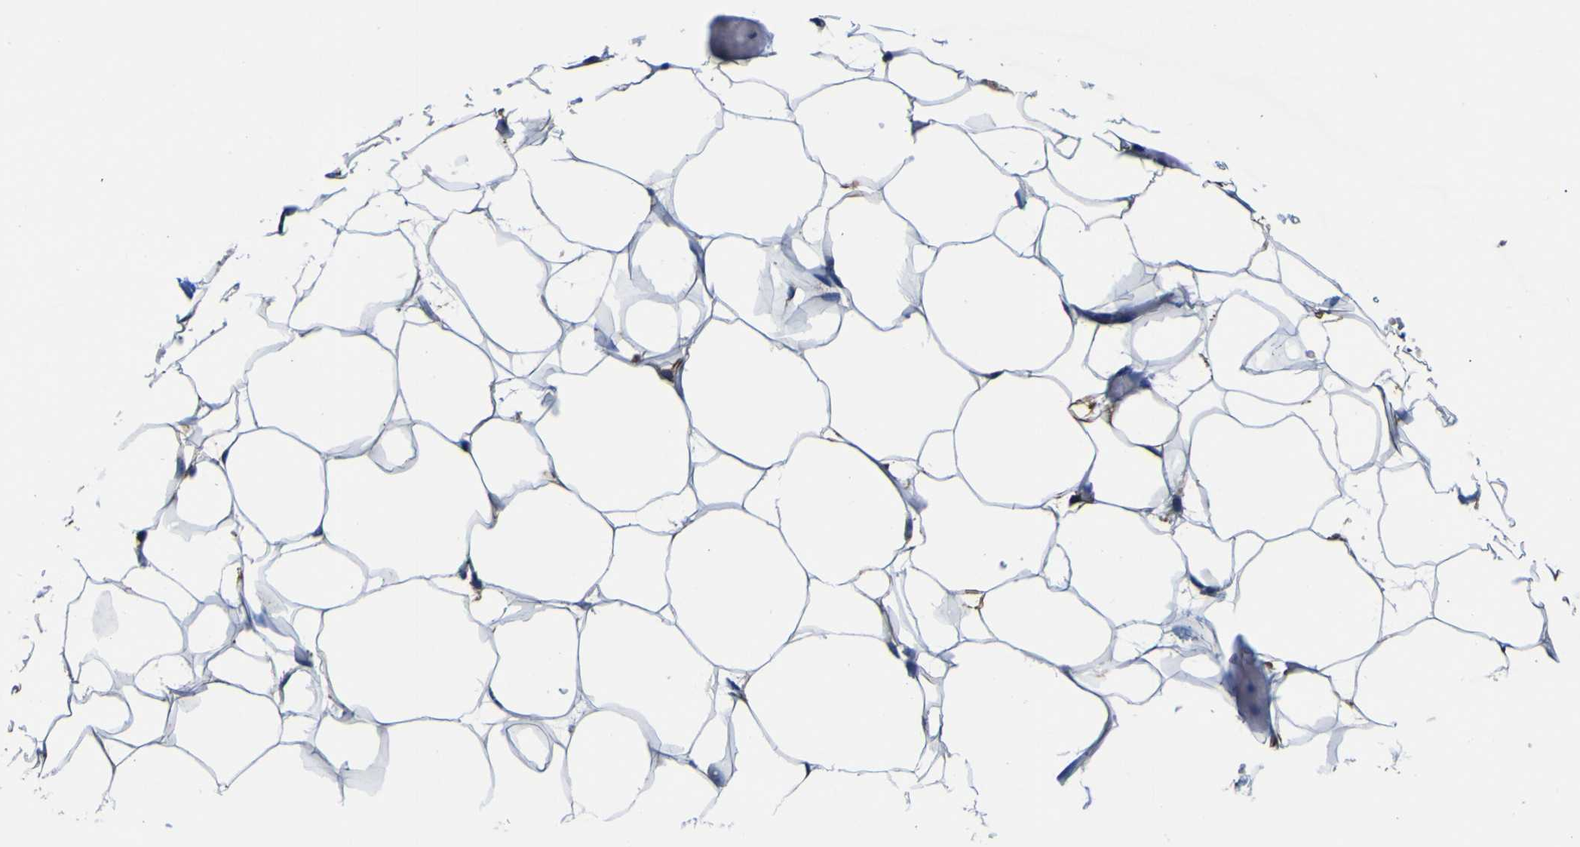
{"staining": {"intensity": "negative", "quantity": "none", "location": "none"}, "tissue": "adipose tissue", "cell_type": "Adipocytes", "image_type": "normal", "snomed": [{"axis": "morphology", "description": "Normal tissue, NOS"}, {"axis": "topography", "description": "Breast"}, {"axis": "topography", "description": "Adipose tissue"}], "caption": "The photomicrograph reveals no significant positivity in adipocytes of adipose tissue.", "gene": "PXDN", "patient": {"sex": "female", "age": 25}}